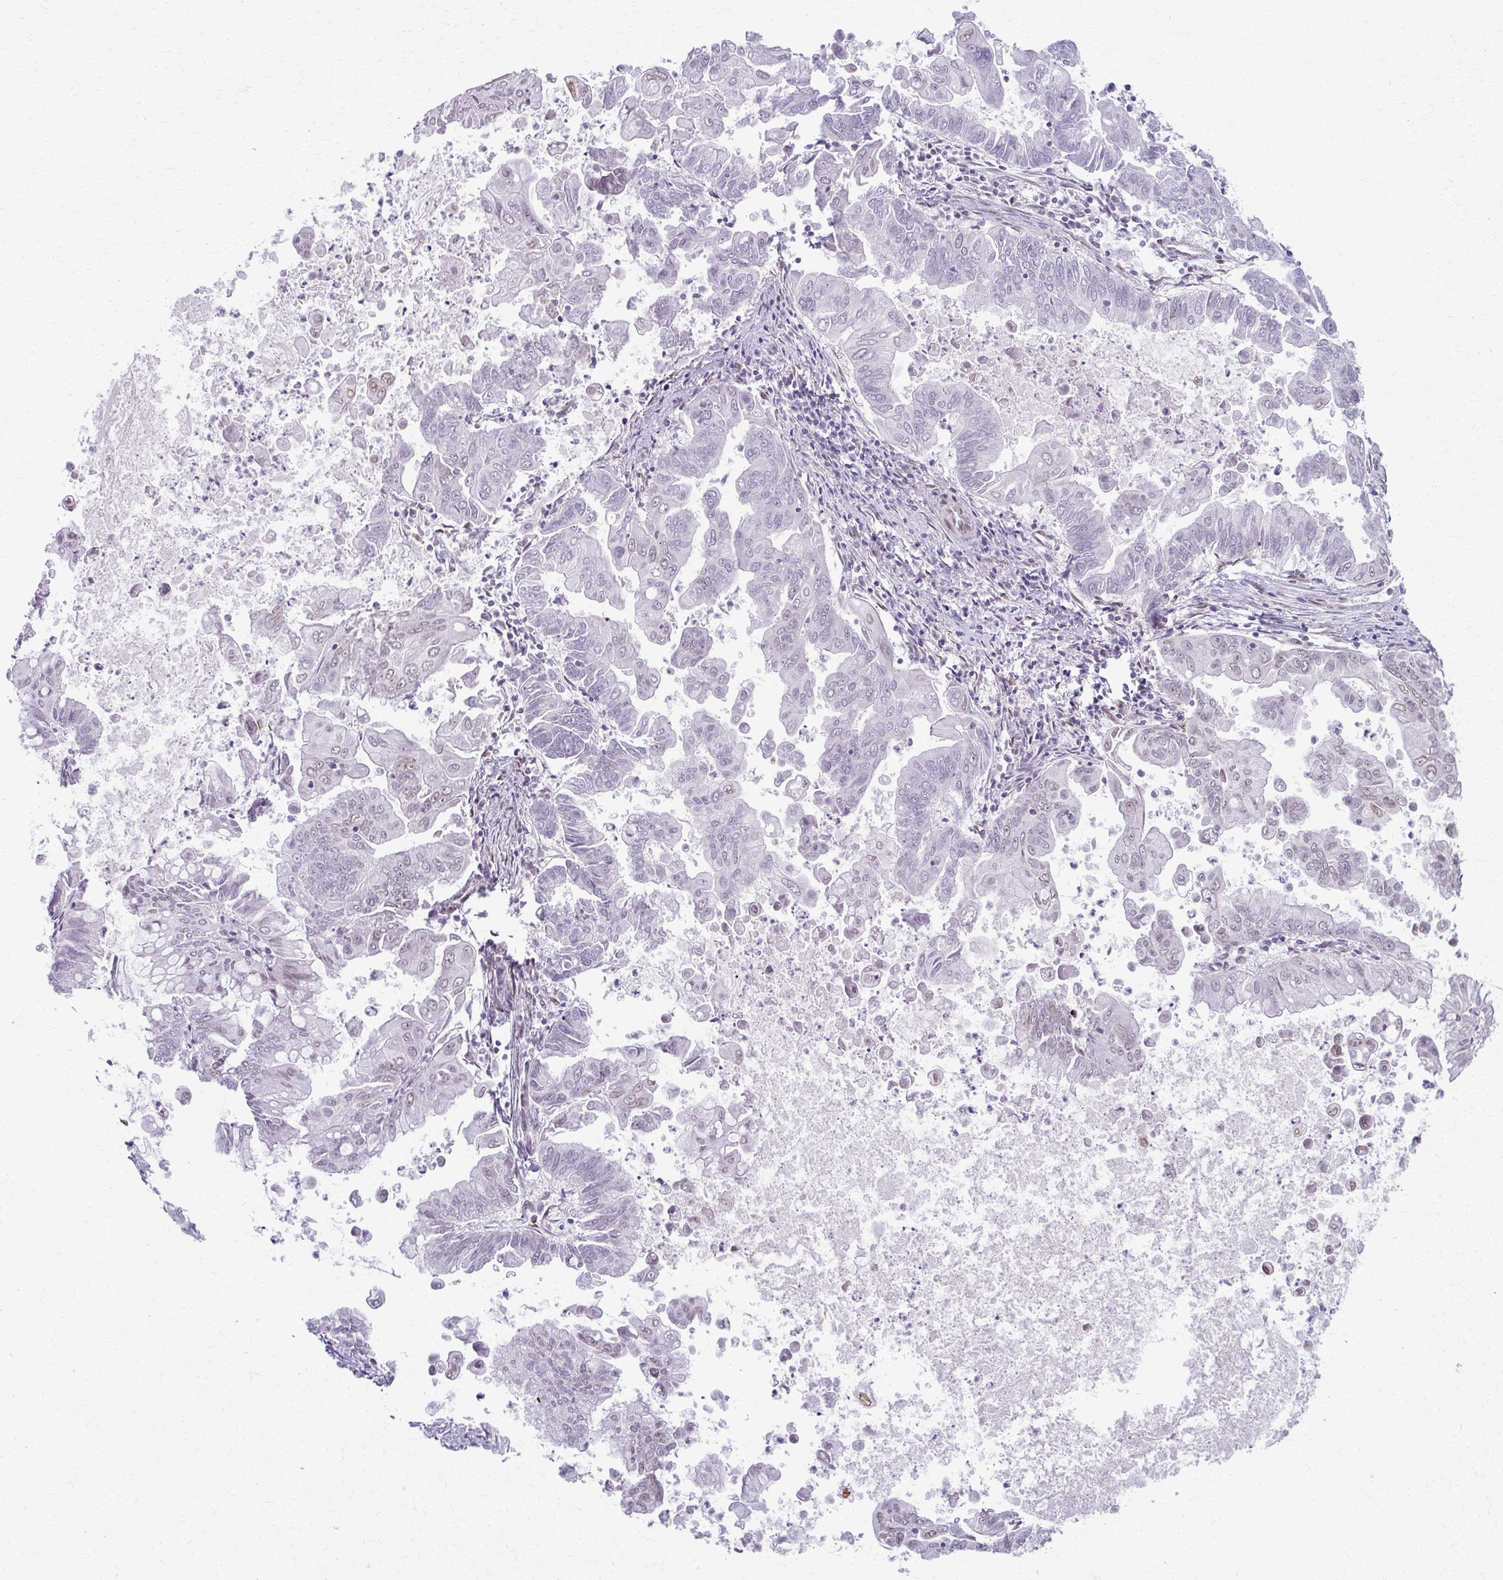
{"staining": {"intensity": "negative", "quantity": "none", "location": "none"}, "tissue": "stomach cancer", "cell_type": "Tumor cells", "image_type": "cancer", "snomed": [{"axis": "morphology", "description": "Adenocarcinoma, NOS"}, {"axis": "topography", "description": "Stomach, upper"}], "caption": "Stomach adenocarcinoma stained for a protein using IHC displays no expression tumor cells.", "gene": "SETBP1", "patient": {"sex": "male", "age": 80}}